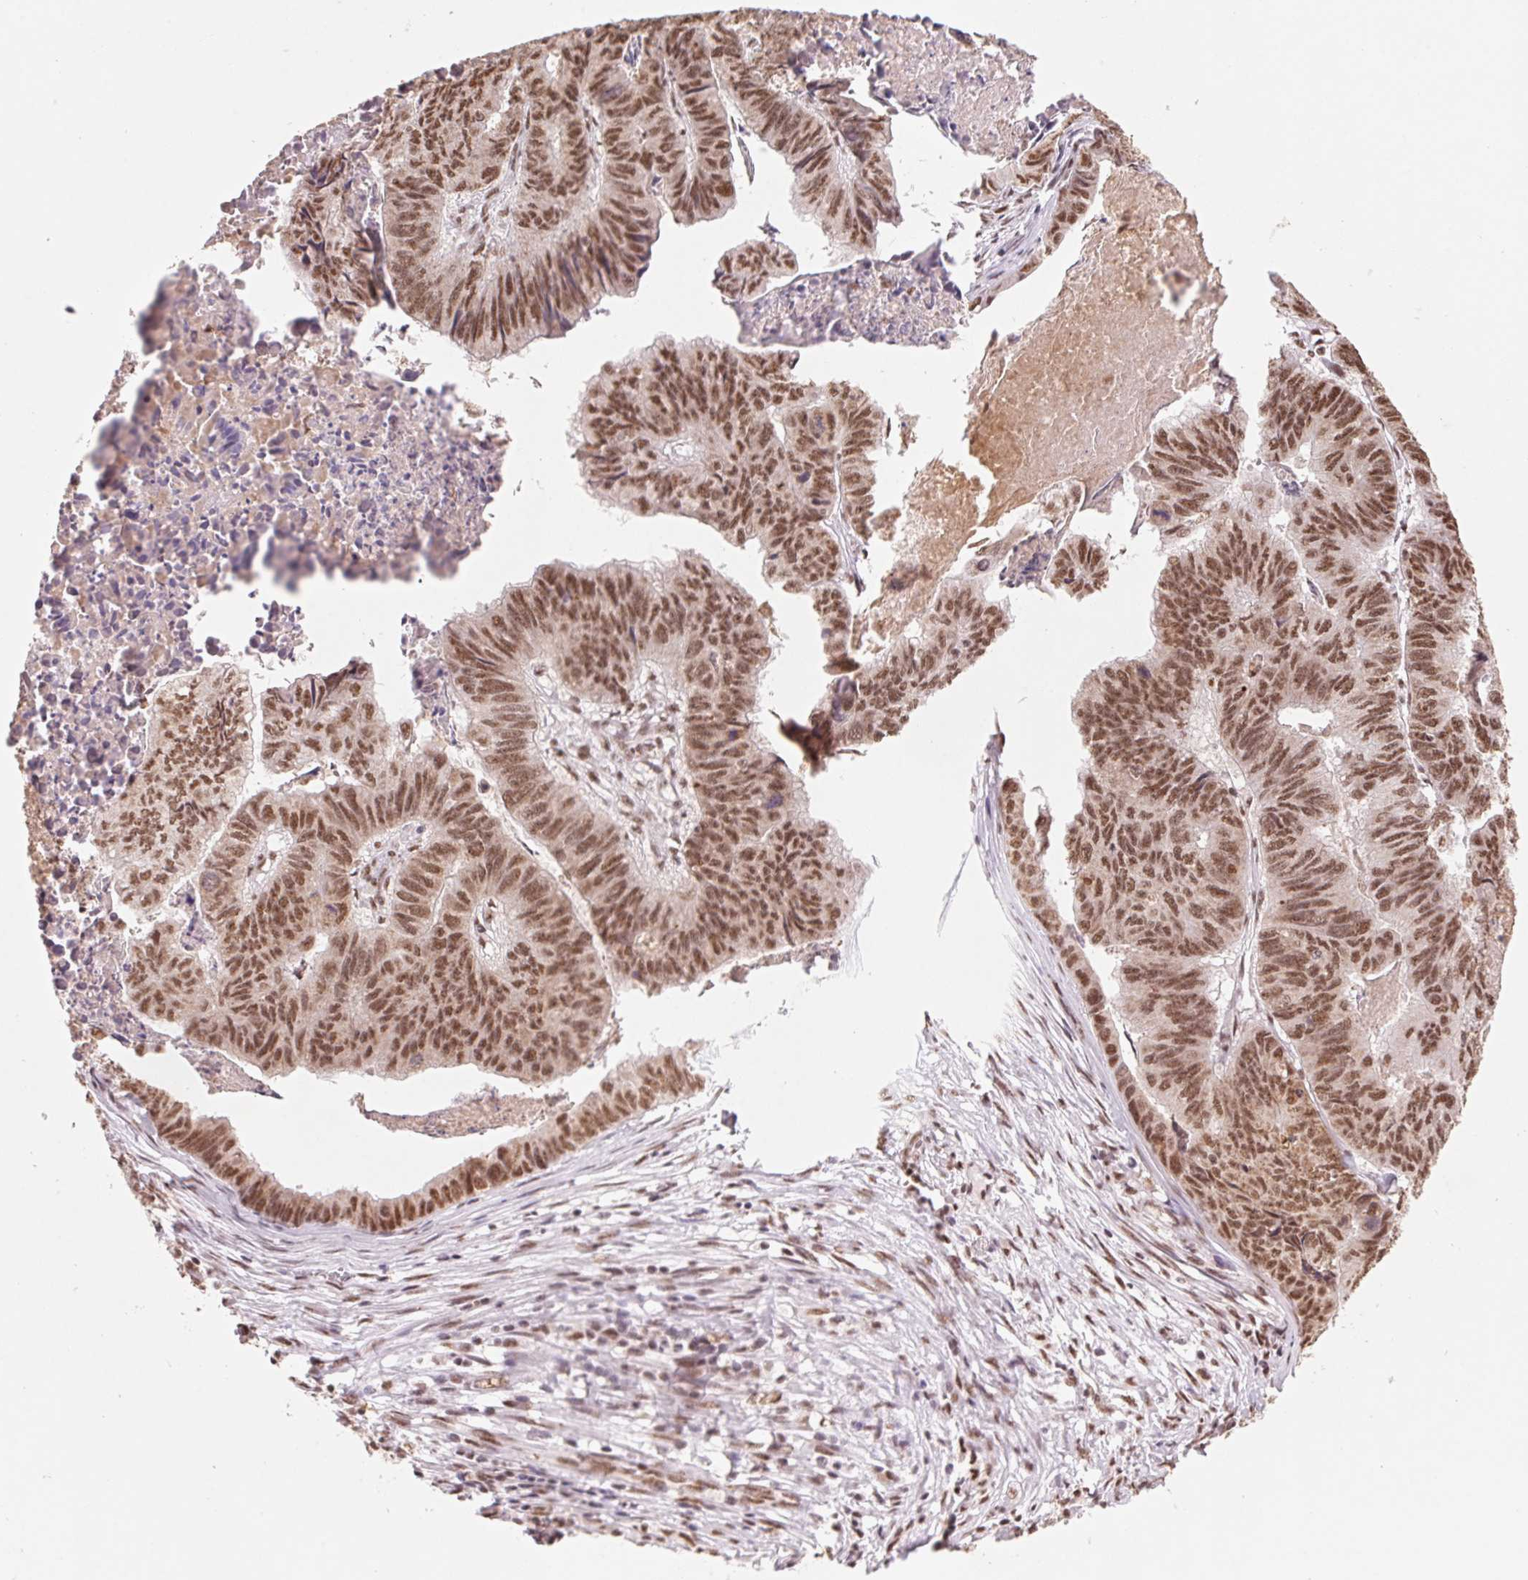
{"staining": {"intensity": "moderate", "quantity": ">75%", "location": "nuclear"}, "tissue": "stomach cancer", "cell_type": "Tumor cells", "image_type": "cancer", "snomed": [{"axis": "morphology", "description": "Adenocarcinoma, NOS"}, {"axis": "topography", "description": "Stomach, lower"}], "caption": "Stomach cancer (adenocarcinoma) stained with DAB (3,3'-diaminobenzidine) immunohistochemistry exhibits medium levels of moderate nuclear expression in approximately >75% of tumor cells.", "gene": "SNRPG", "patient": {"sex": "male", "age": 77}}